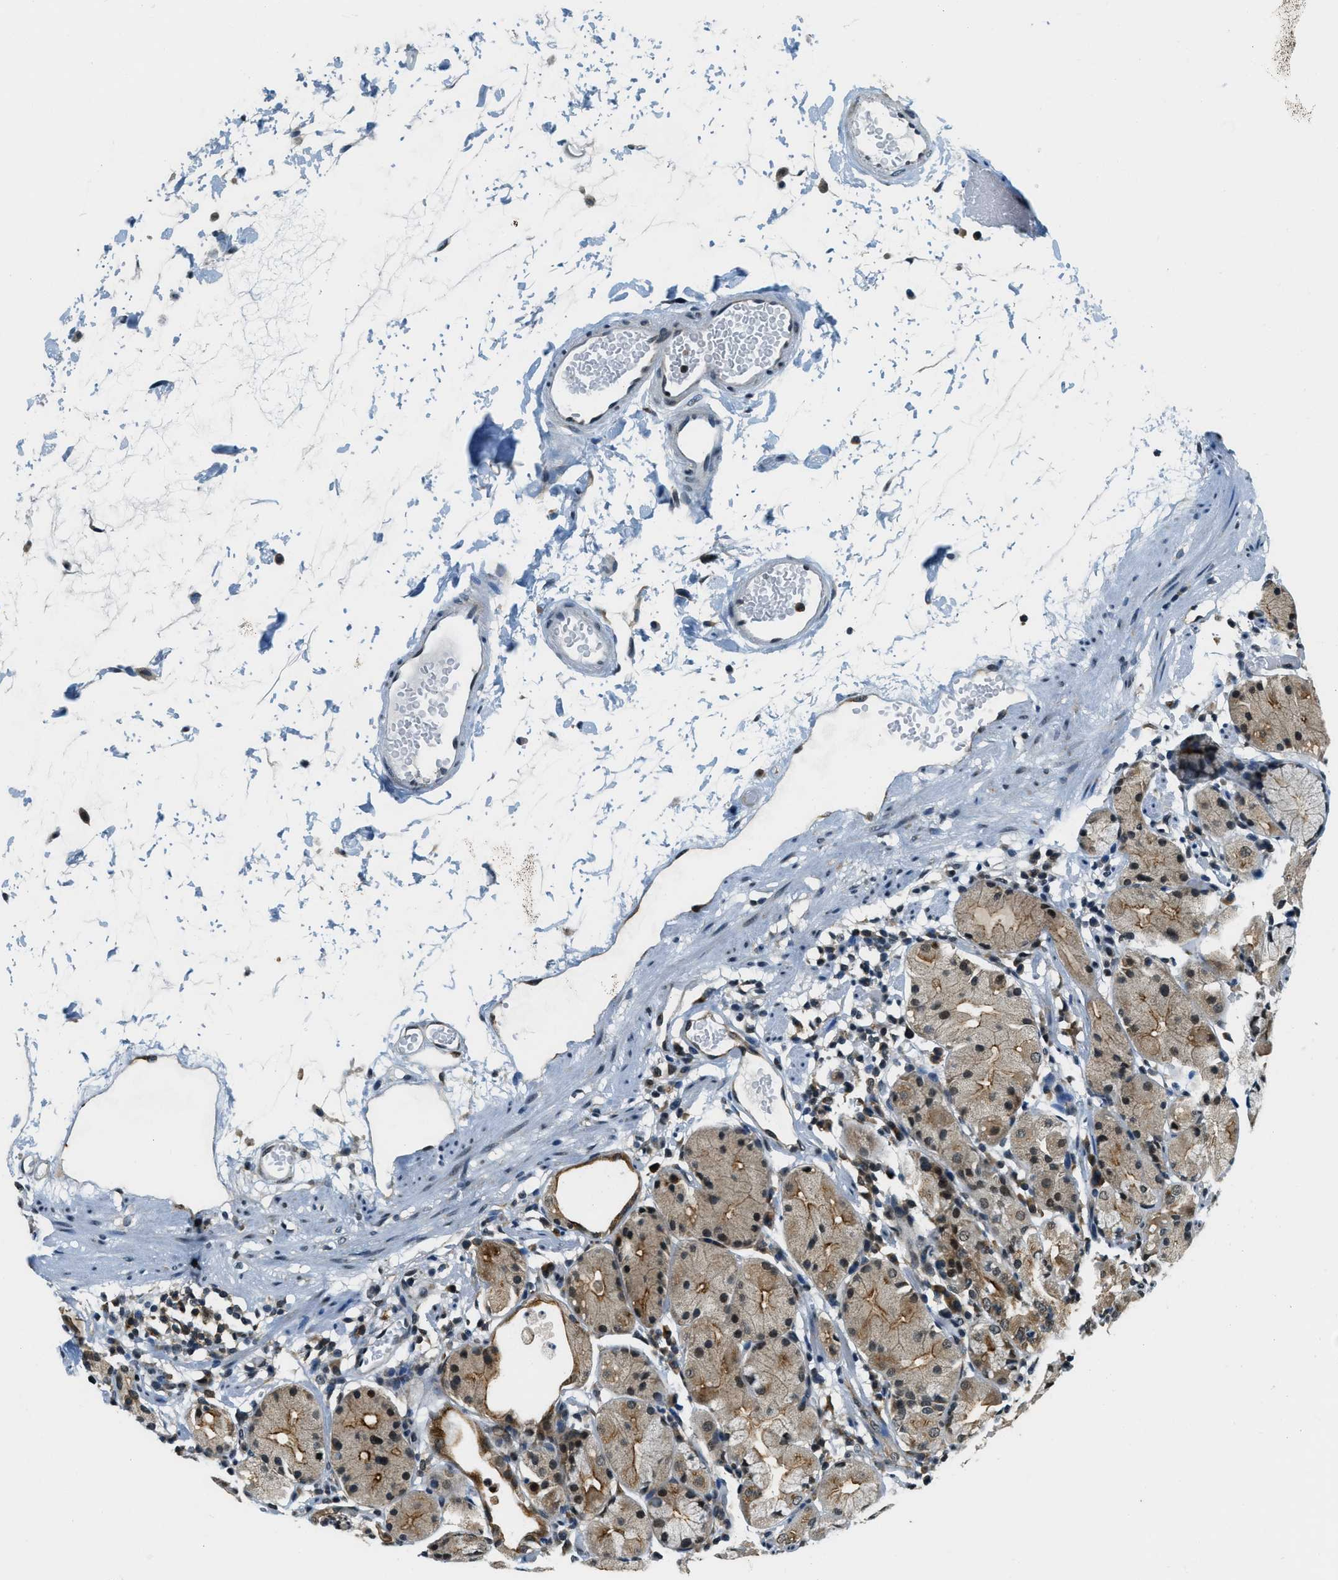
{"staining": {"intensity": "moderate", "quantity": "25%-75%", "location": "cytoplasmic/membranous,nuclear"}, "tissue": "stomach", "cell_type": "Glandular cells", "image_type": "normal", "snomed": [{"axis": "morphology", "description": "Normal tissue, NOS"}, {"axis": "topography", "description": "Stomach"}, {"axis": "topography", "description": "Stomach, lower"}], "caption": "Immunohistochemistry (IHC) (DAB) staining of unremarkable human stomach demonstrates moderate cytoplasmic/membranous,nuclear protein expression in about 25%-75% of glandular cells. (DAB IHC, brown staining for protein, blue staining for nuclei).", "gene": "RAB11FIP1", "patient": {"sex": "female", "age": 75}}